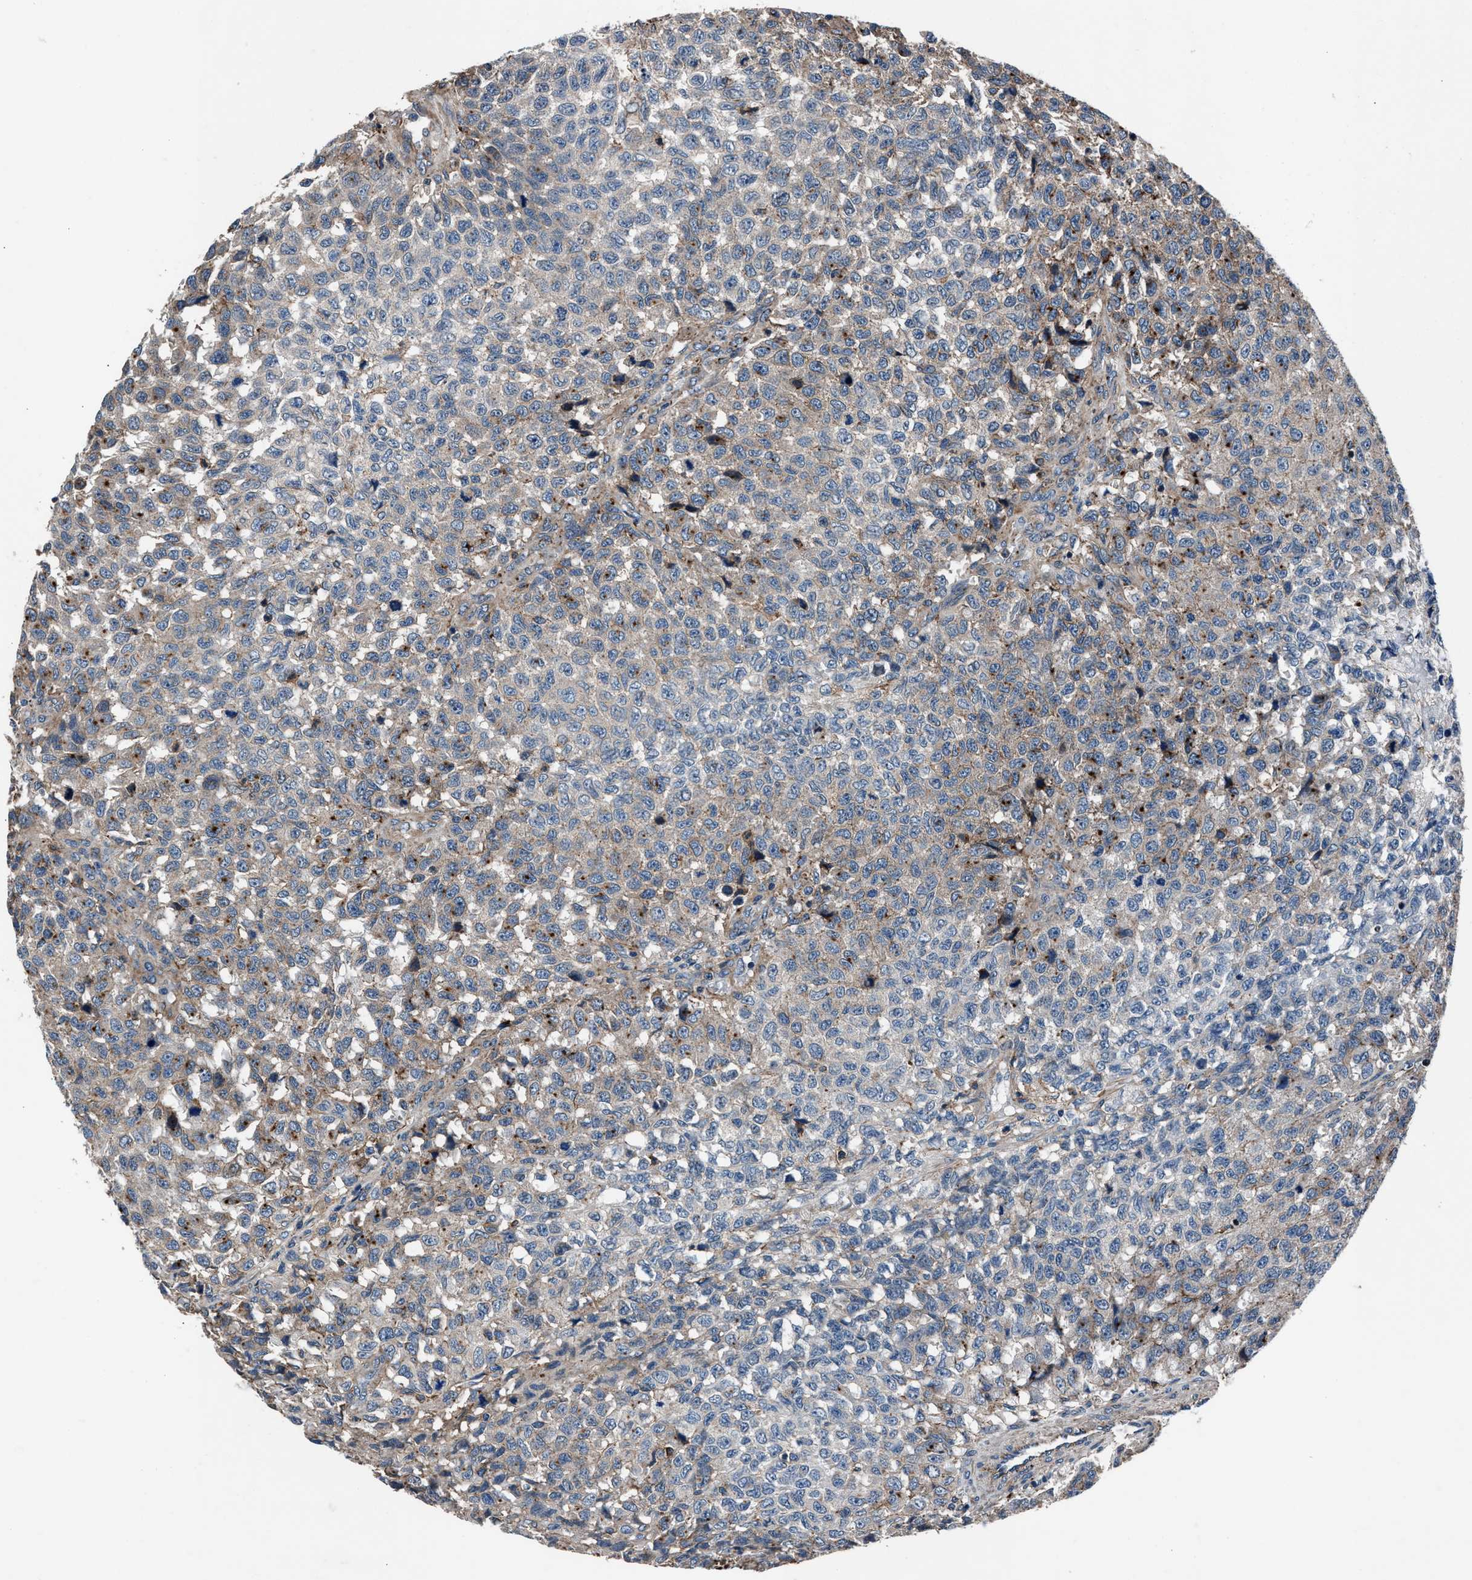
{"staining": {"intensity": "weak", "quantity": "<25%", "location": "cytoplasmic/membranous"}, "tissue": "testis cancer", "cell_type": "Tumor cells", "image_type": "cancer", "snomed": [{"axis": "morphology", "description": "Seminoma, NOS"}, {"axis": "topography", "description": "Testis"}], "caption": "Immunohistochemical staining of testis seminoma exhibits no significant positivity in tumor cells.", "gene": "MFSD11", "patient": {"sex": "male", "age": 59}}